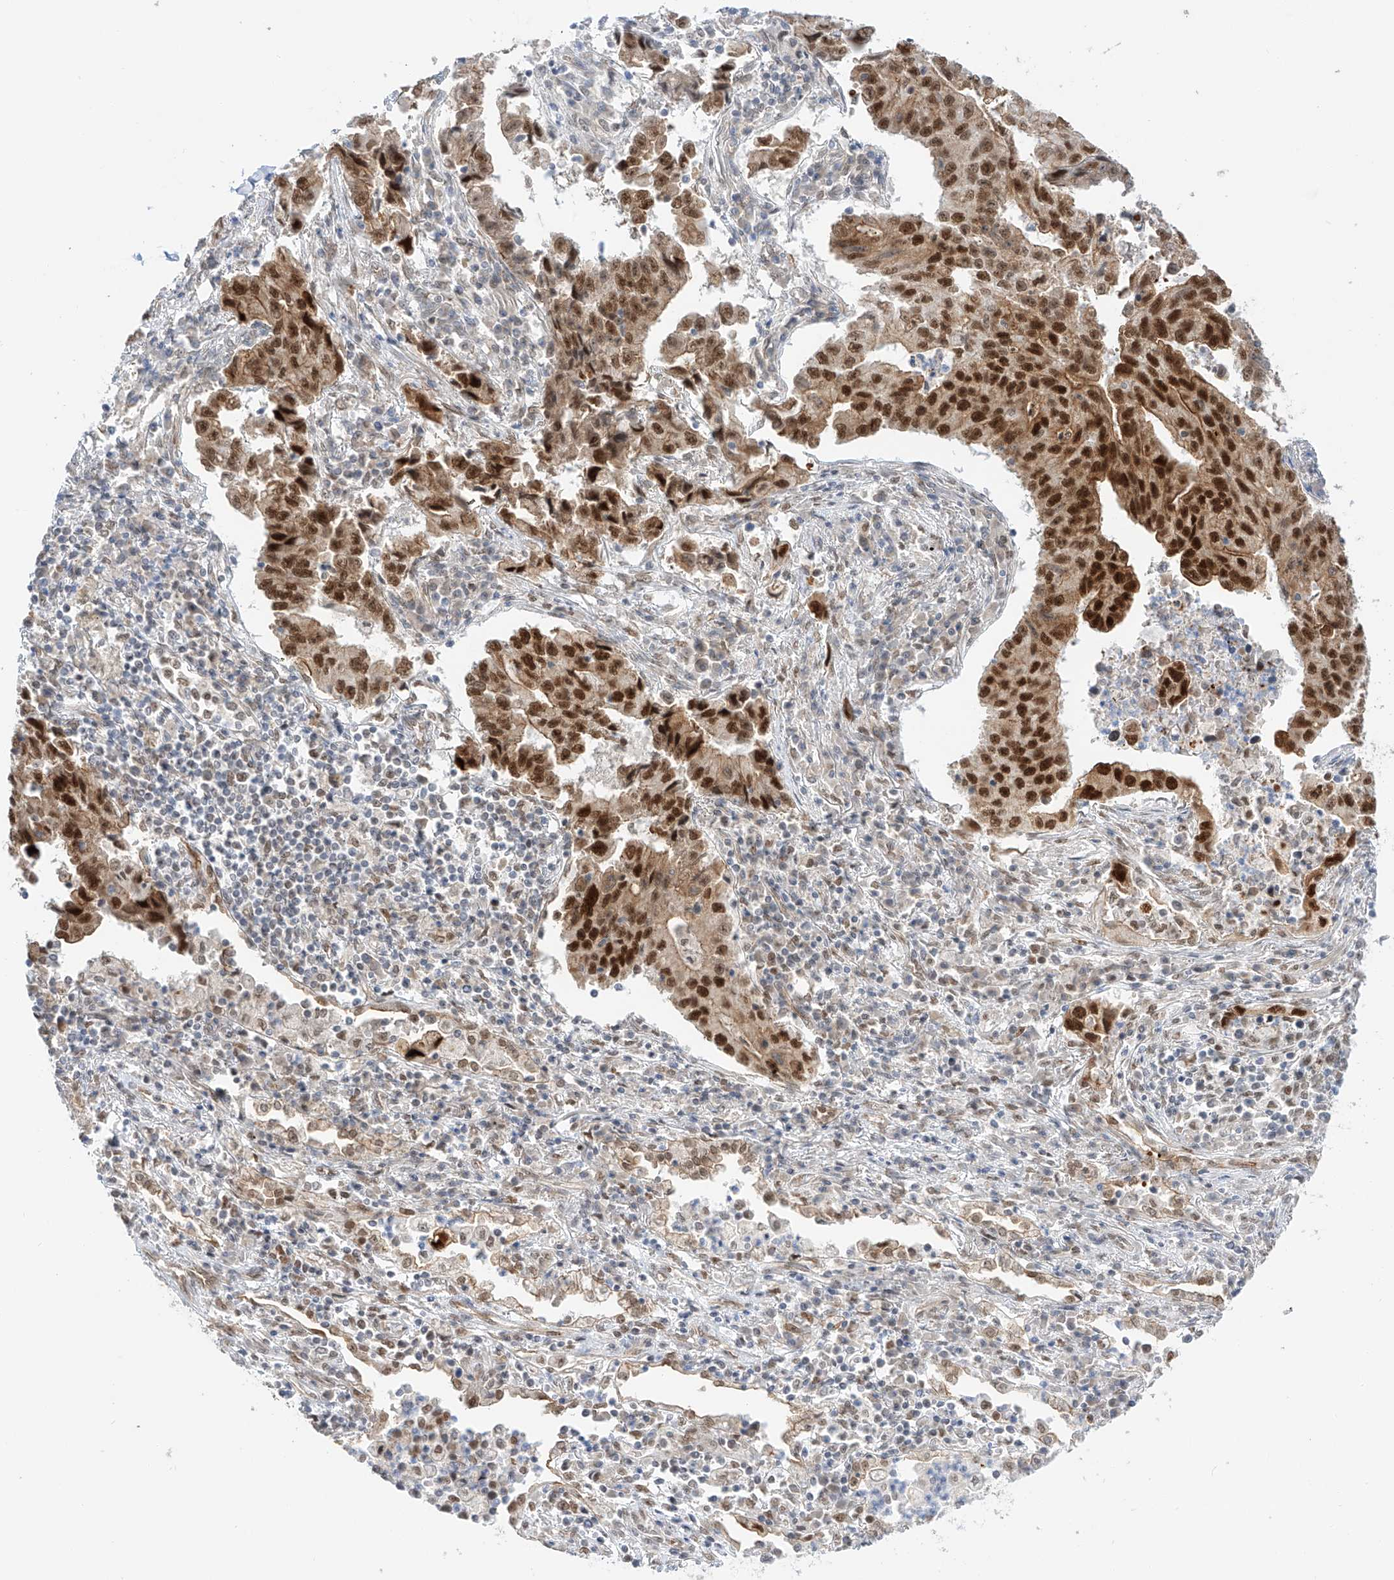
{"staining": {"intensity": "strong", "quantity": ">75%", "location": "cytoplasmic/membranous,nuclear"}, "tissue": "lung cancer", "cell_type": "Tumor cells", "image_type": "cancer", "snomed": [{"axis": "morphology", "description": "Adenocarcinoma, NOS"}, {"axis": "topography", "description": "Lung"}], "caption": "This photomicrograph demonstrates immunohistochemistry staining of lung cancer, with high strong cytoplasmic/membranous and nuclear expression in approximately >75% of tumor cells.", "gene": "POGK", "patient": {"sex": "female", "age": 51}}